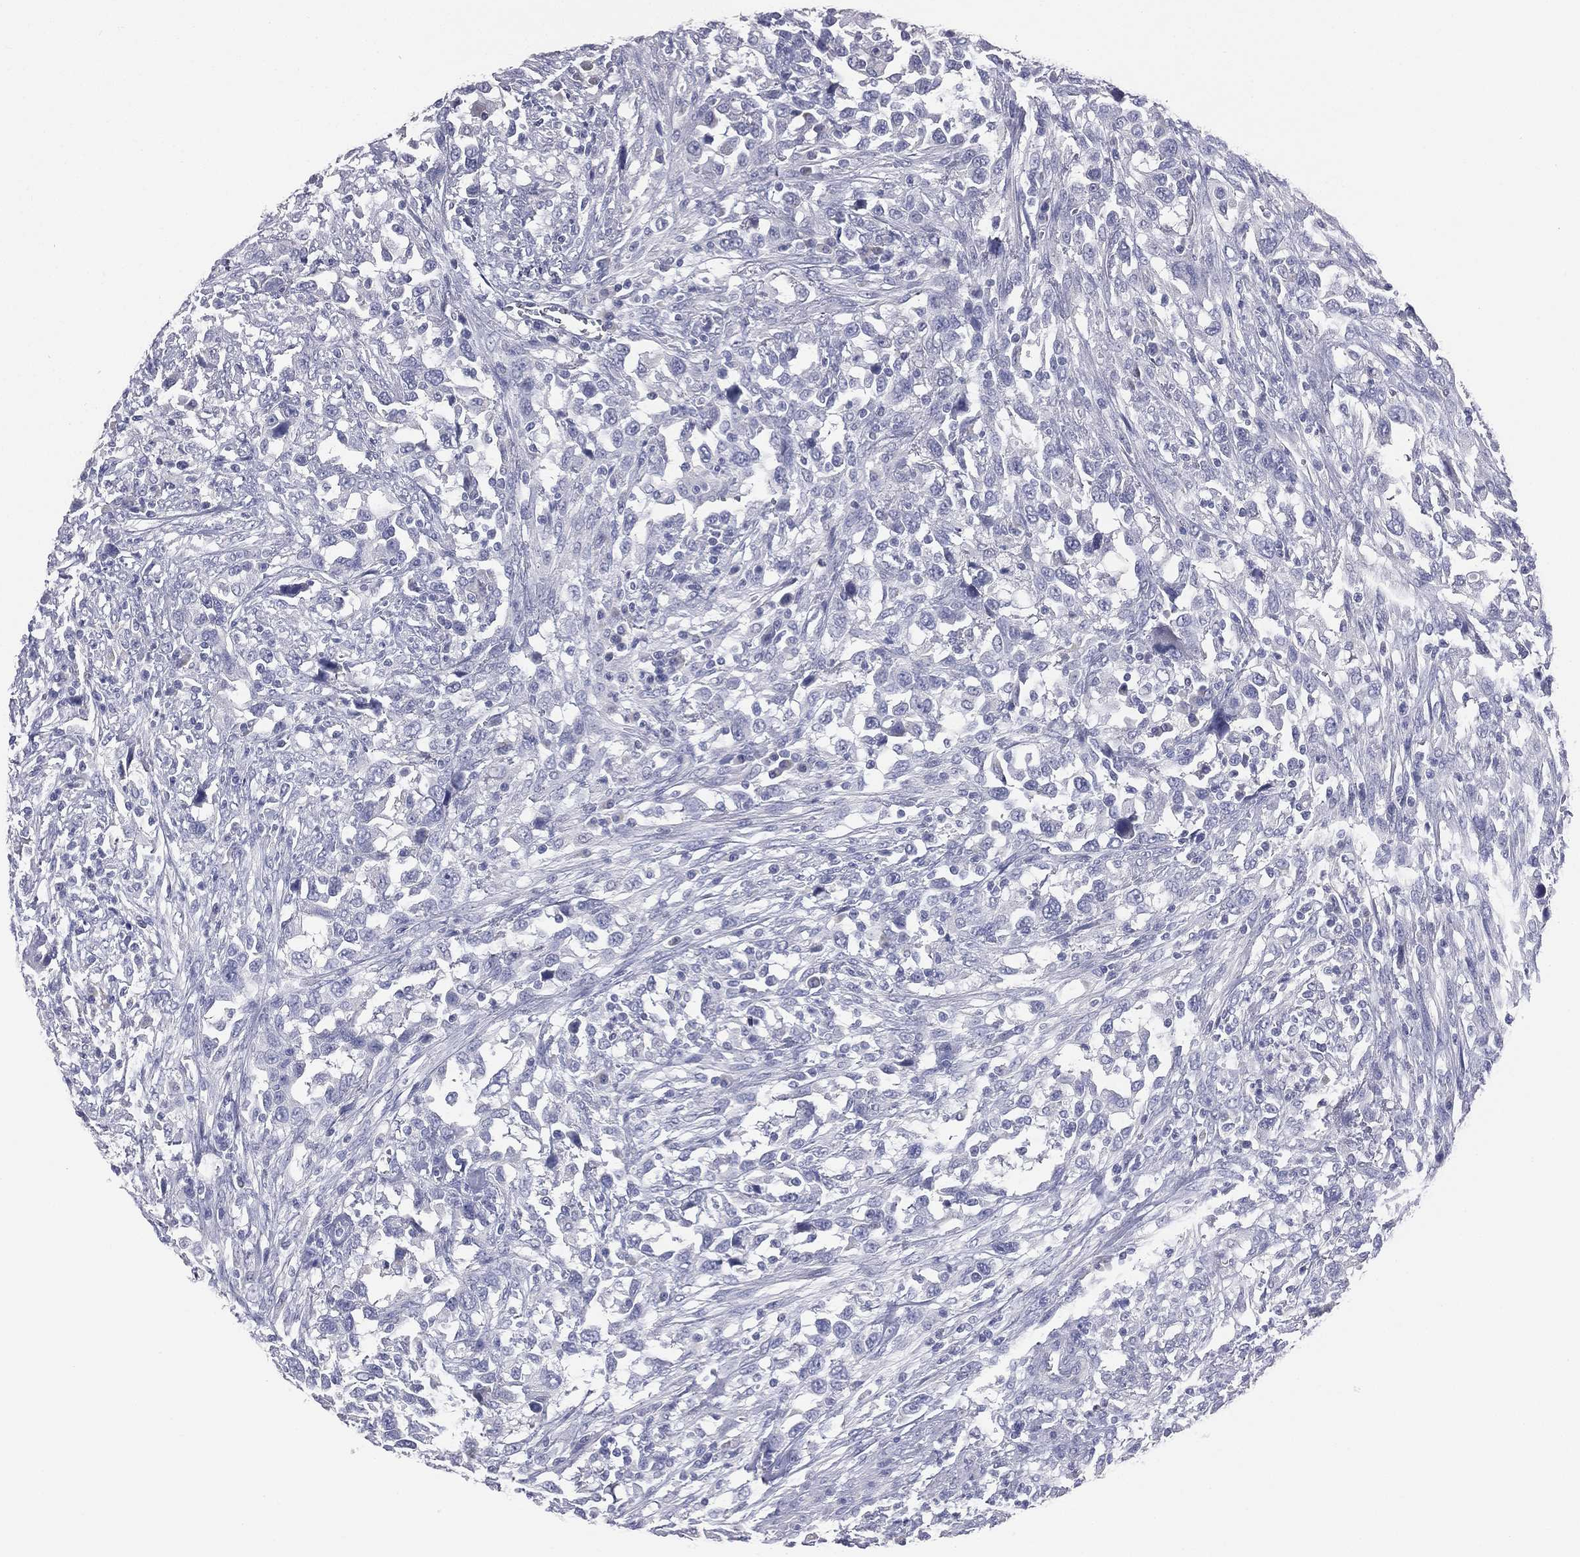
{"staining": {"intensity": "negative", "quantity": "none", "location": "none"}, "tissue": "urothelial cancer", "cell_type": "Tumor cells", "image_type": "cancer", "snomed": [{"axis": "morphology", "description": "Urothelial carcinoma, NOS"}, {"axis": "morphology", "description": "Urothelial carcinoma, High grade"}, {"axis": "topography", "description": "Urinary bladder"}], "caption": "Human urothelial cancer stained for a protein using immunohistochemistry (IHC) reveals no staining in tumor cells.", "gene": "STK31", "patient": {"sex": "female", "age": 64}}